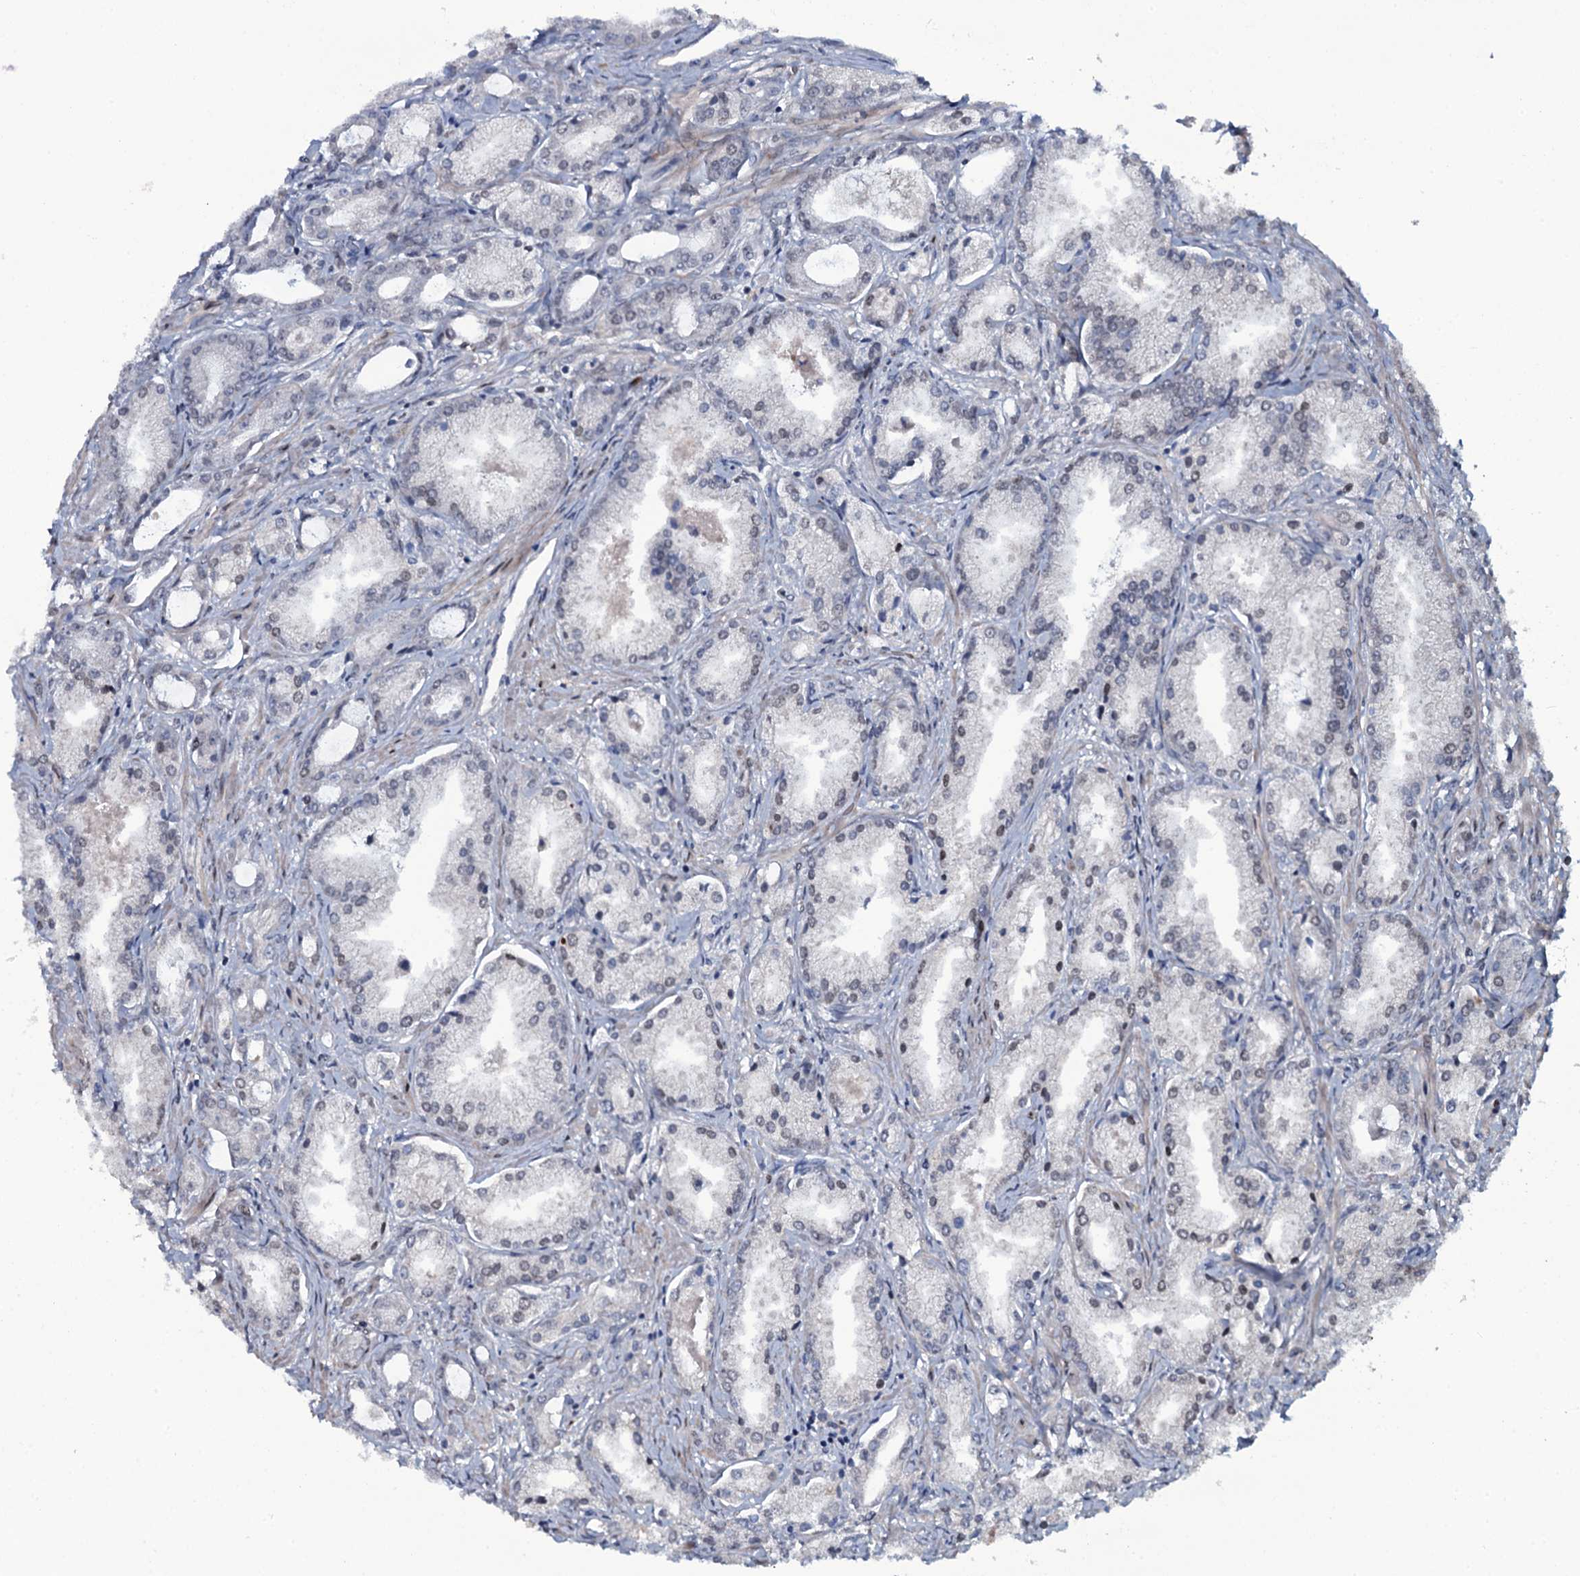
{"staining": {"intensity": "weak", "quantity": "<25%", "location": "nuclear"}, "tissue": "prostate cancer", "cell_type": "Tumor cells", "image_type": "cancer", "snomed": [{"axis": "morphology", "description": "Adenocarcinoma, Low grade"}, {"axis": "topography", "description": "Prostate"}], "caption": "The image exhibits no significant positivity in tumor cells of low-grade adenocarcinoma (prostate).", "gene": "LYG2", "patient": {"sex": "male", "age": 68}}